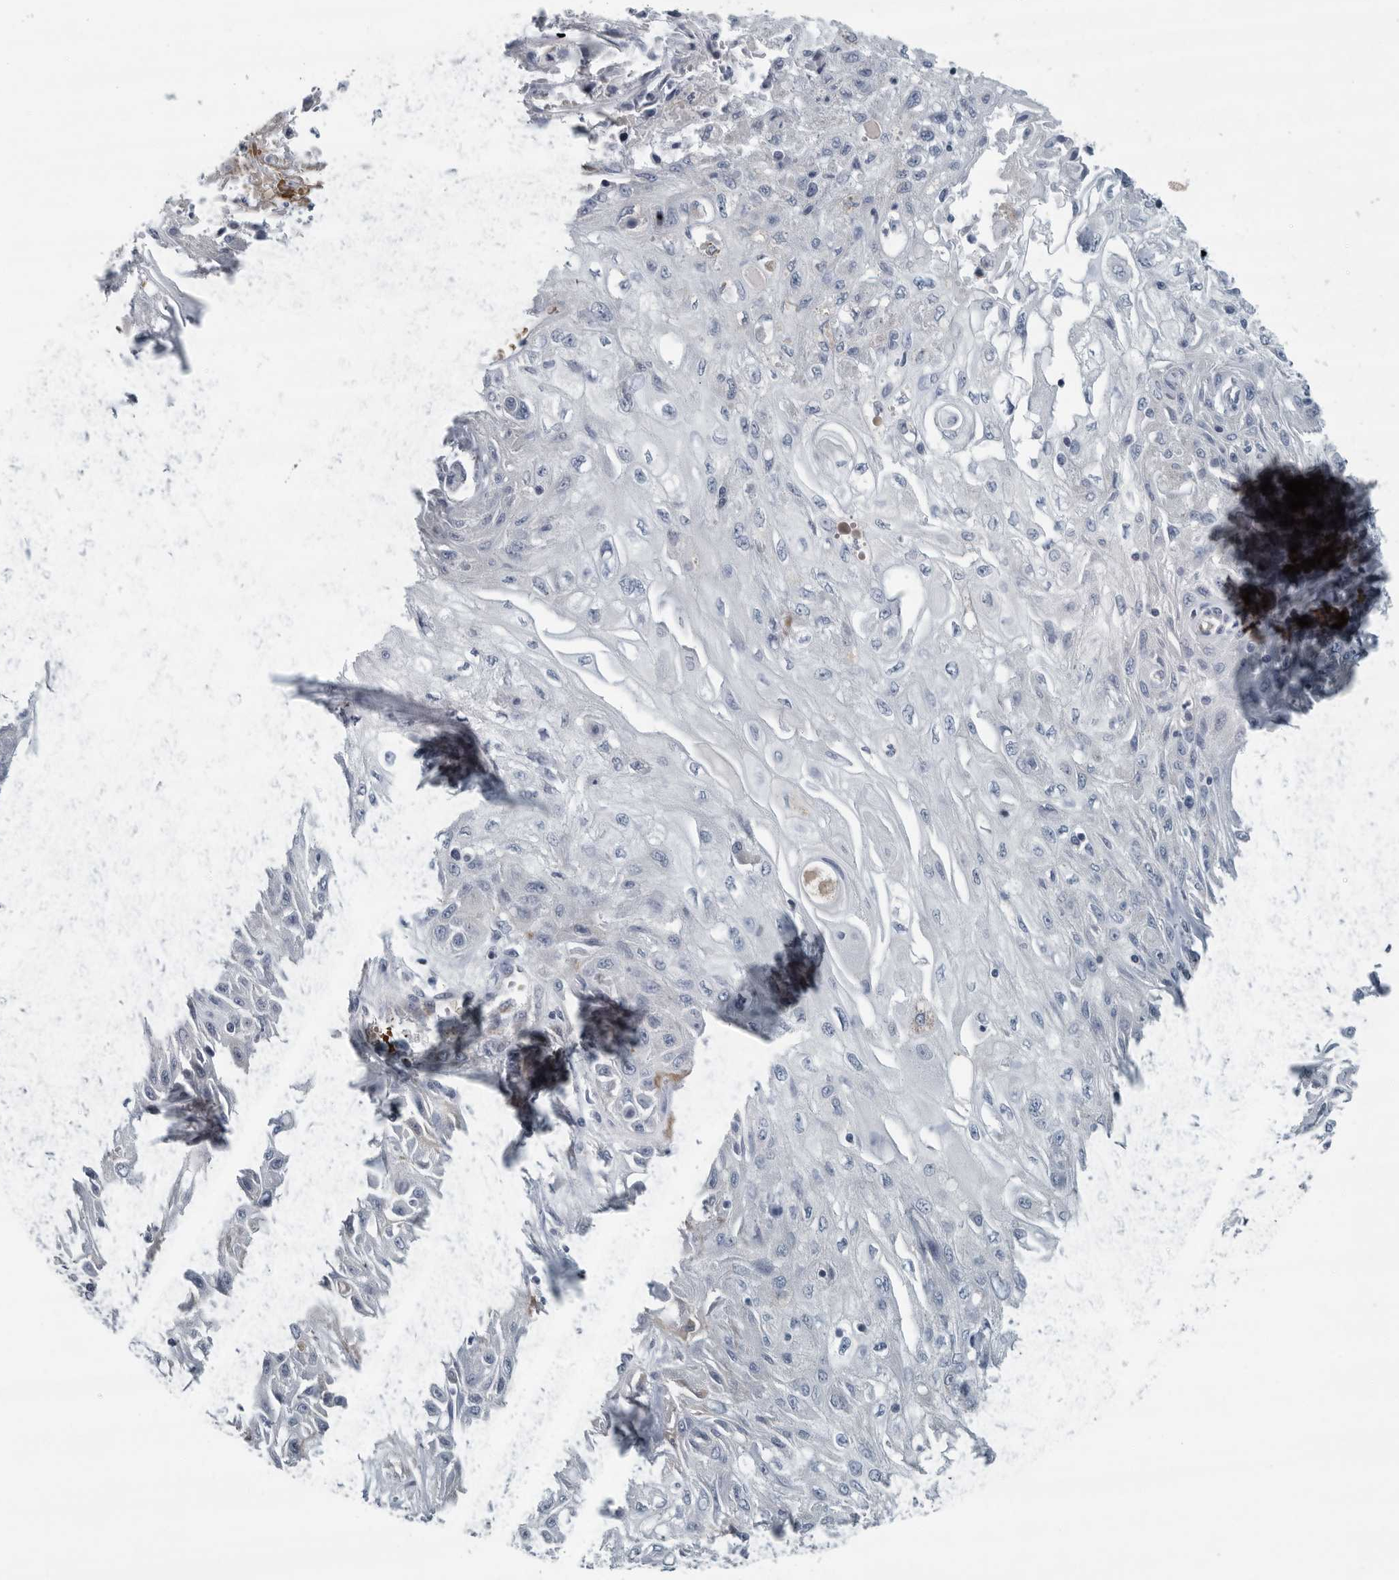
{"staining": {"intensity": "negative", "quantity": "none", "location": "none"}, "tissue": "skin cancer", "cell_type": "Tumor cells", "image_type": "cancer", "snomed": [{"axis": "morphology", "description": "Squamous cell carcinoma, NOS"}, {"axis": "morphology", "description": "Squamous cell carcinoma, metastatic, NOS"}, {"axis": "topography", "description": "Skin"}, {"axis": "topography", "description": "Lymph node"}], "caption": "Tumor cells show no significant protein expression in skin cancer (metastatic squamous cell carcinoma).", "gene": "MPP3", "patient": {"sex": "male", "age": 75}}